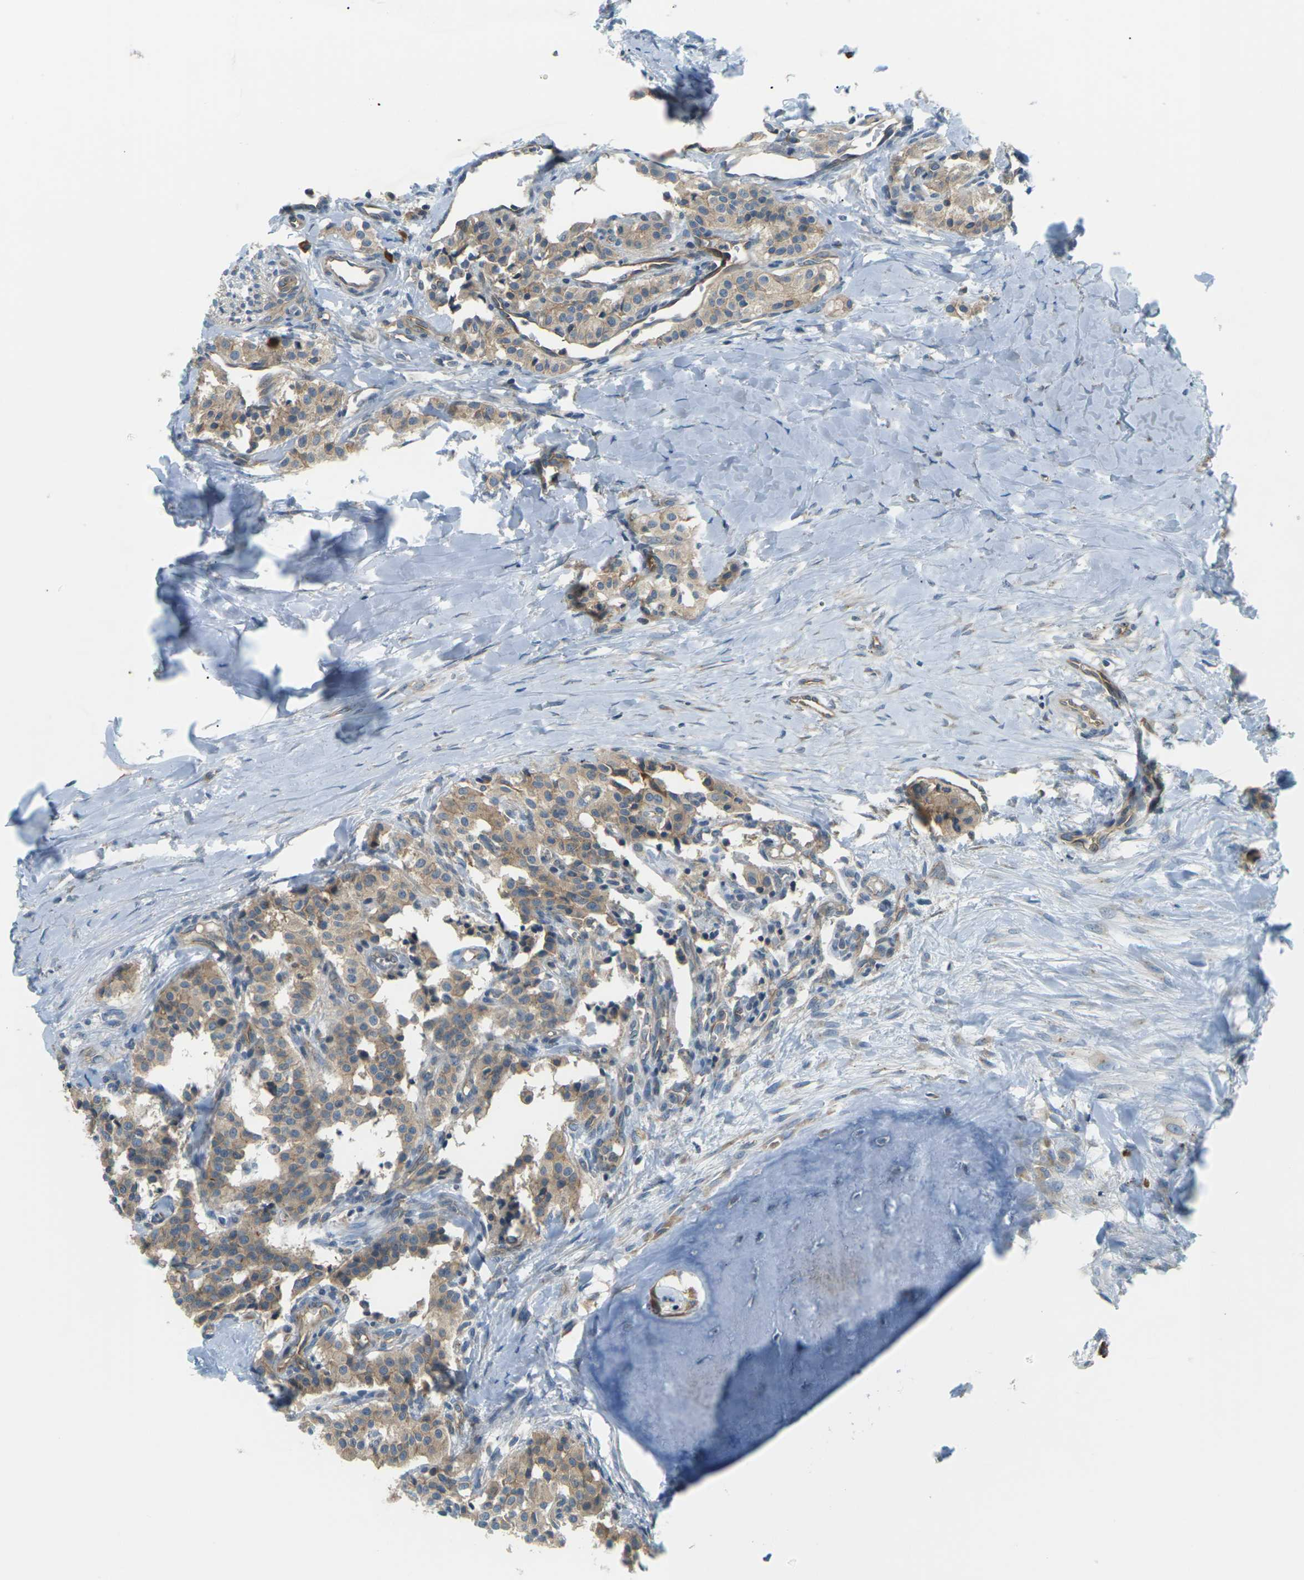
{"staining": {"intensity": "moderate", "quantity": ">75%", "location": "cytoplasmic/membranous"}, "tissue": "carcinoid", "cell_type": "Tumor cells", "image_type": "cancer", "snomed": [{"axis": "morphology", "description": "Carcinoid, malignant, NOS"}, {"axis": "topography", "description": "Lung"}], "caption": "Protein expression analysis of human carcinoid reveals moderate cytoplasmic/membranous positivity in approximately >75% of tumor cells. The protein of interest is stained brown, and the nuclei are stained in blue (DAB IHC with brightfield microscopy, high magnification).", "gene": "SLC13A3", "patient": {"sex": "male", "age": 30}}